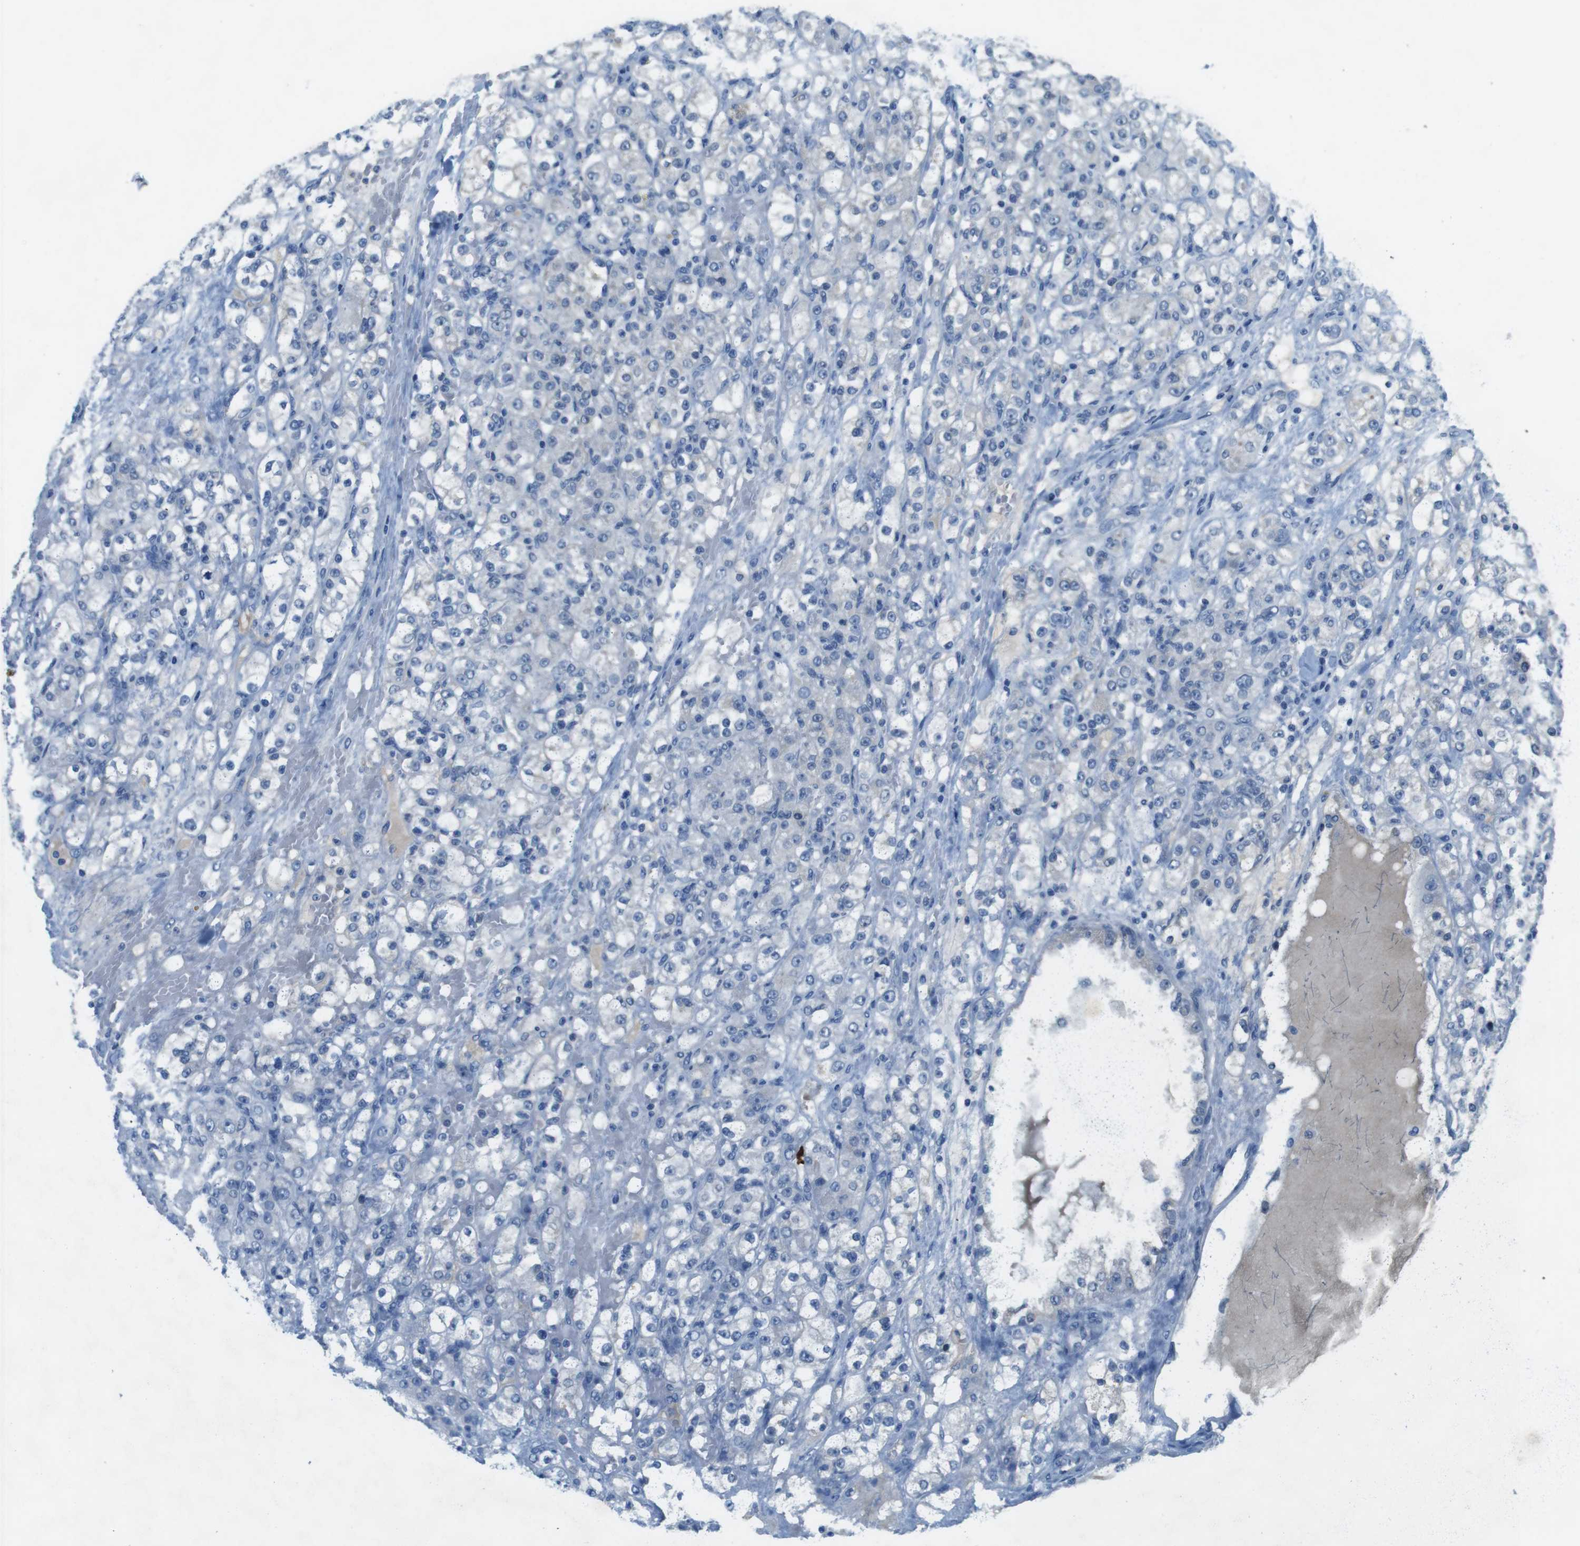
{"staining": {"intensity": "negative", "quantity": "none", "location": "none"}, "tissue": "renal cancer", "cell_type": "Tumor cells", "image_type": "cancer", "snomed": [{"axis": "morphology", "description": "Normal tissue, NOS"}, {"axis": "morphology", "description": "Adenocarcinoma, NOS"}, {"axis": "topography", "description": "Kidney"}], "caption": "A high-resolution image shows immunohistochemistry staining of adenocarcinoma (renal), which demonstrates no significant staining in tumor cells. (Brightfield microscopy of DAB (3,3'-diaminobenzidine) immunohistochemistry at high magnification).", "gene": "SLC35A3", "patient": {"sex": "male", "age": 61}}